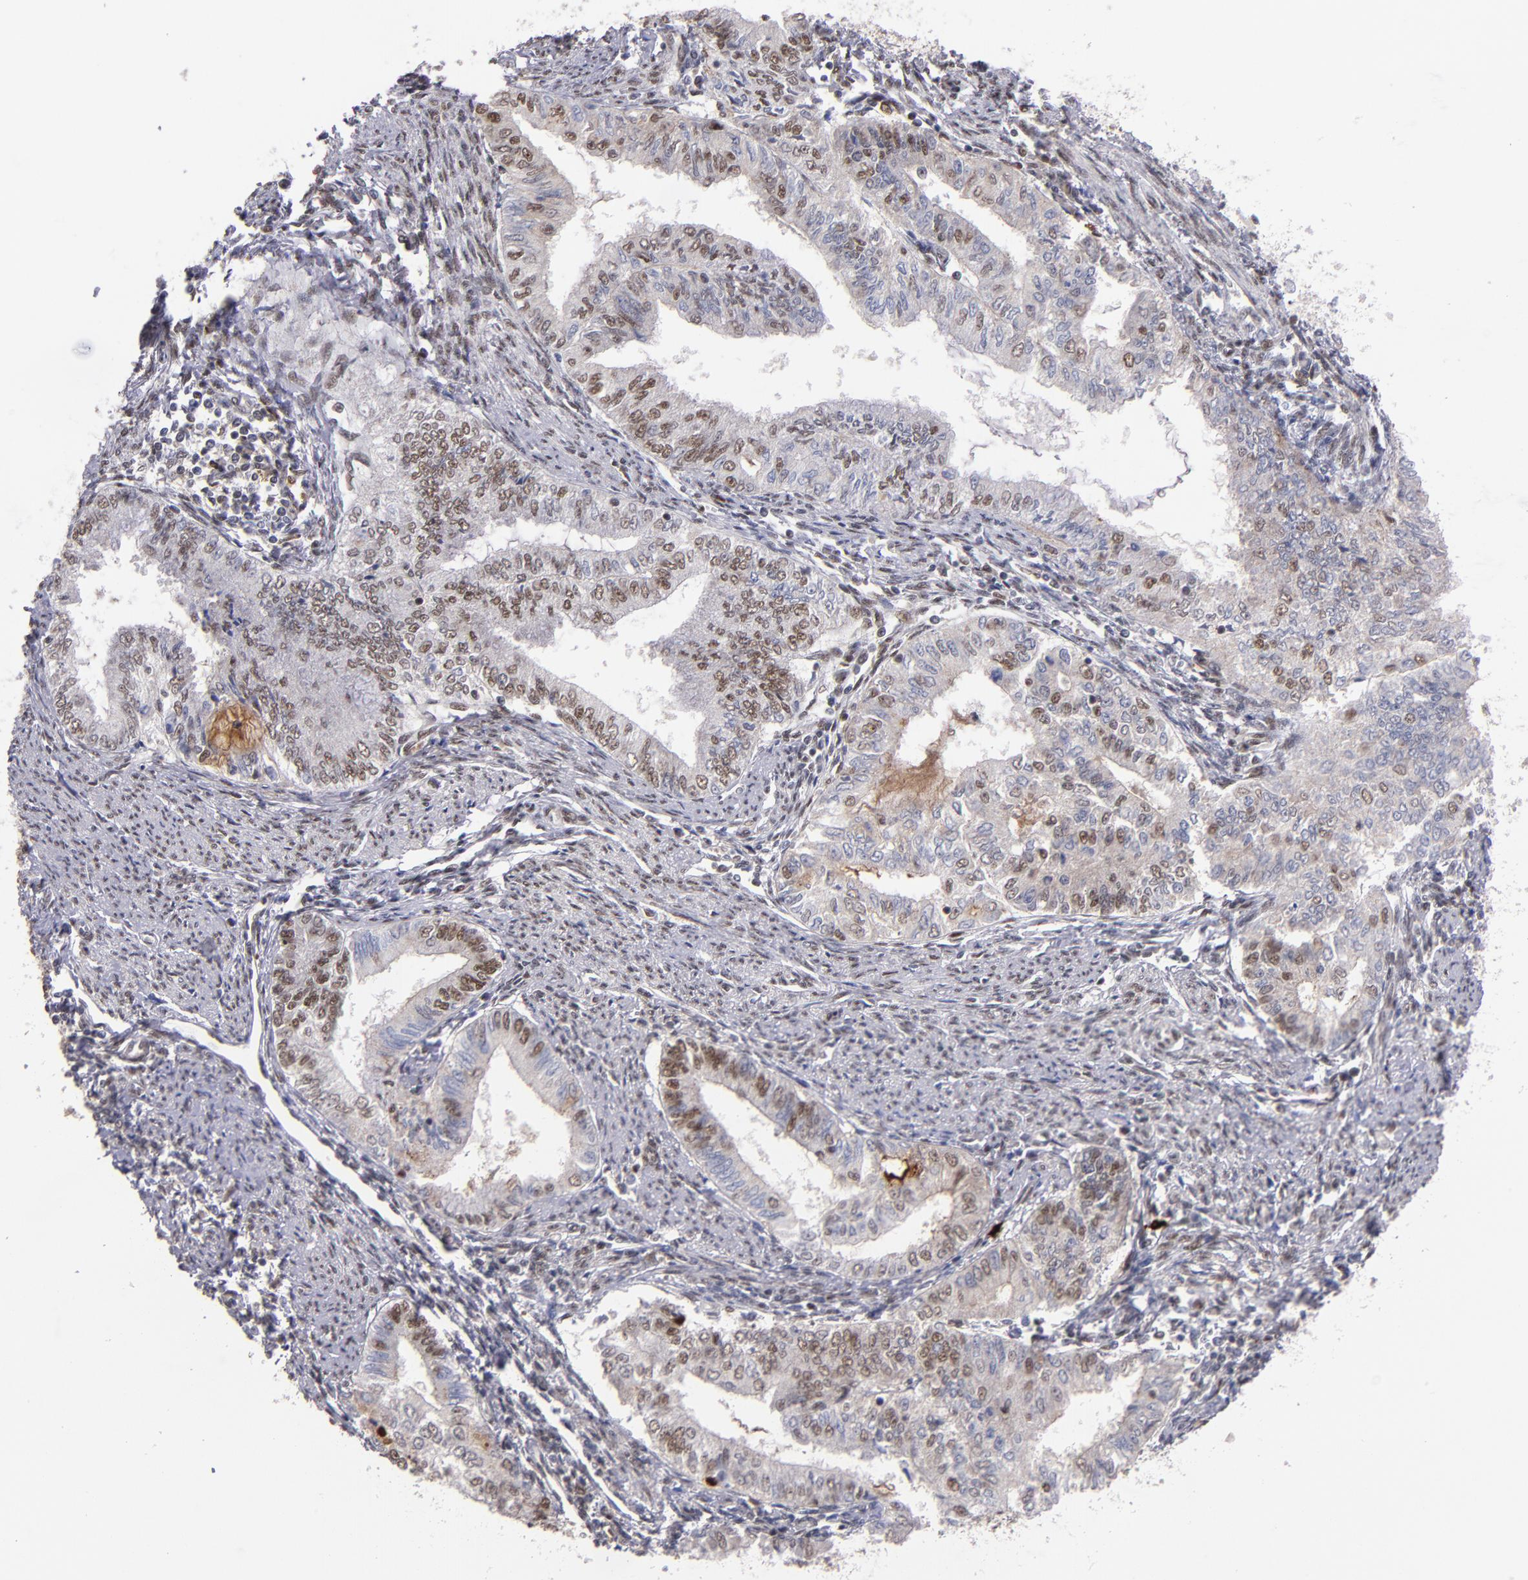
{"staining": {"intensity": "moderate", "quantity": "25%-75%", "location": "nuclear"}, "tissue": "endometrial cancer", "cell_type": "Tumor cells", "image_type": "cancer", "snomed": [{"axis": "morphology", "description": "Adenocarcinoma, NOS"}, {"axis": "topography", "description": "Endometrium"}], "caption": "Immunohistochemical staining of endometrial cancer reveals medium levels of moderate nuclear protein staining in approximately 25%-75% of tumor cells. Nuclei are stained in blue.", "gene": "EP300", "patient": {"sex": "female", "age": 66}}